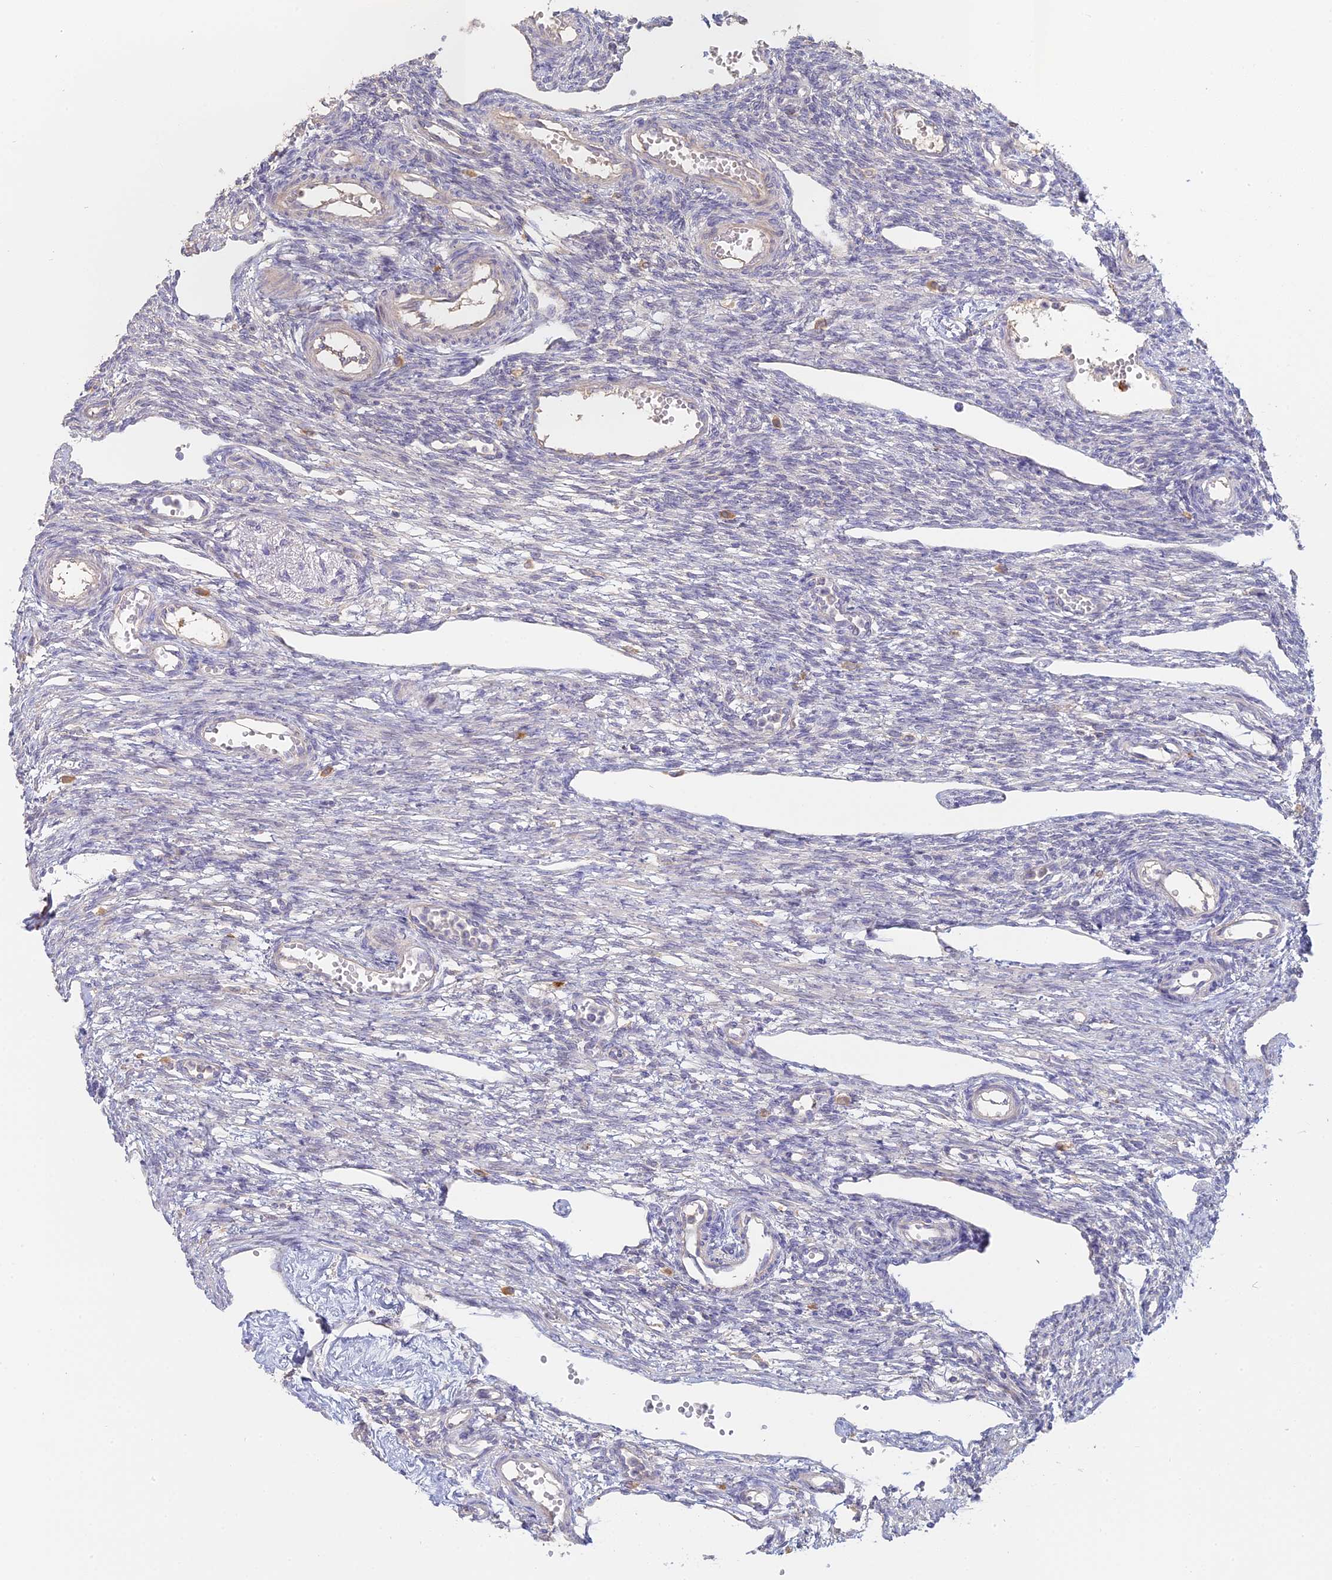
{"staining": {"intensity": "negative", "quantity": "none", "location": "none"}, "tissue": "ovary", "cell_type": "Ovarian stroma cells", "image_type": "normal", "snomed": [{"axis": "morphology", "description": "Normal tissue, NOS"}, {"axis": "morphology", "description": "Cyst, NOS"}, {"axis": "topography", "description": "Ovary"}], "caption": "Ovary was stained to show a protein in brown. There is no significant positivity in ovarian stroma cells.", "gene": "SFT2D2", "patient": {"sex": "female", "age": 33}}